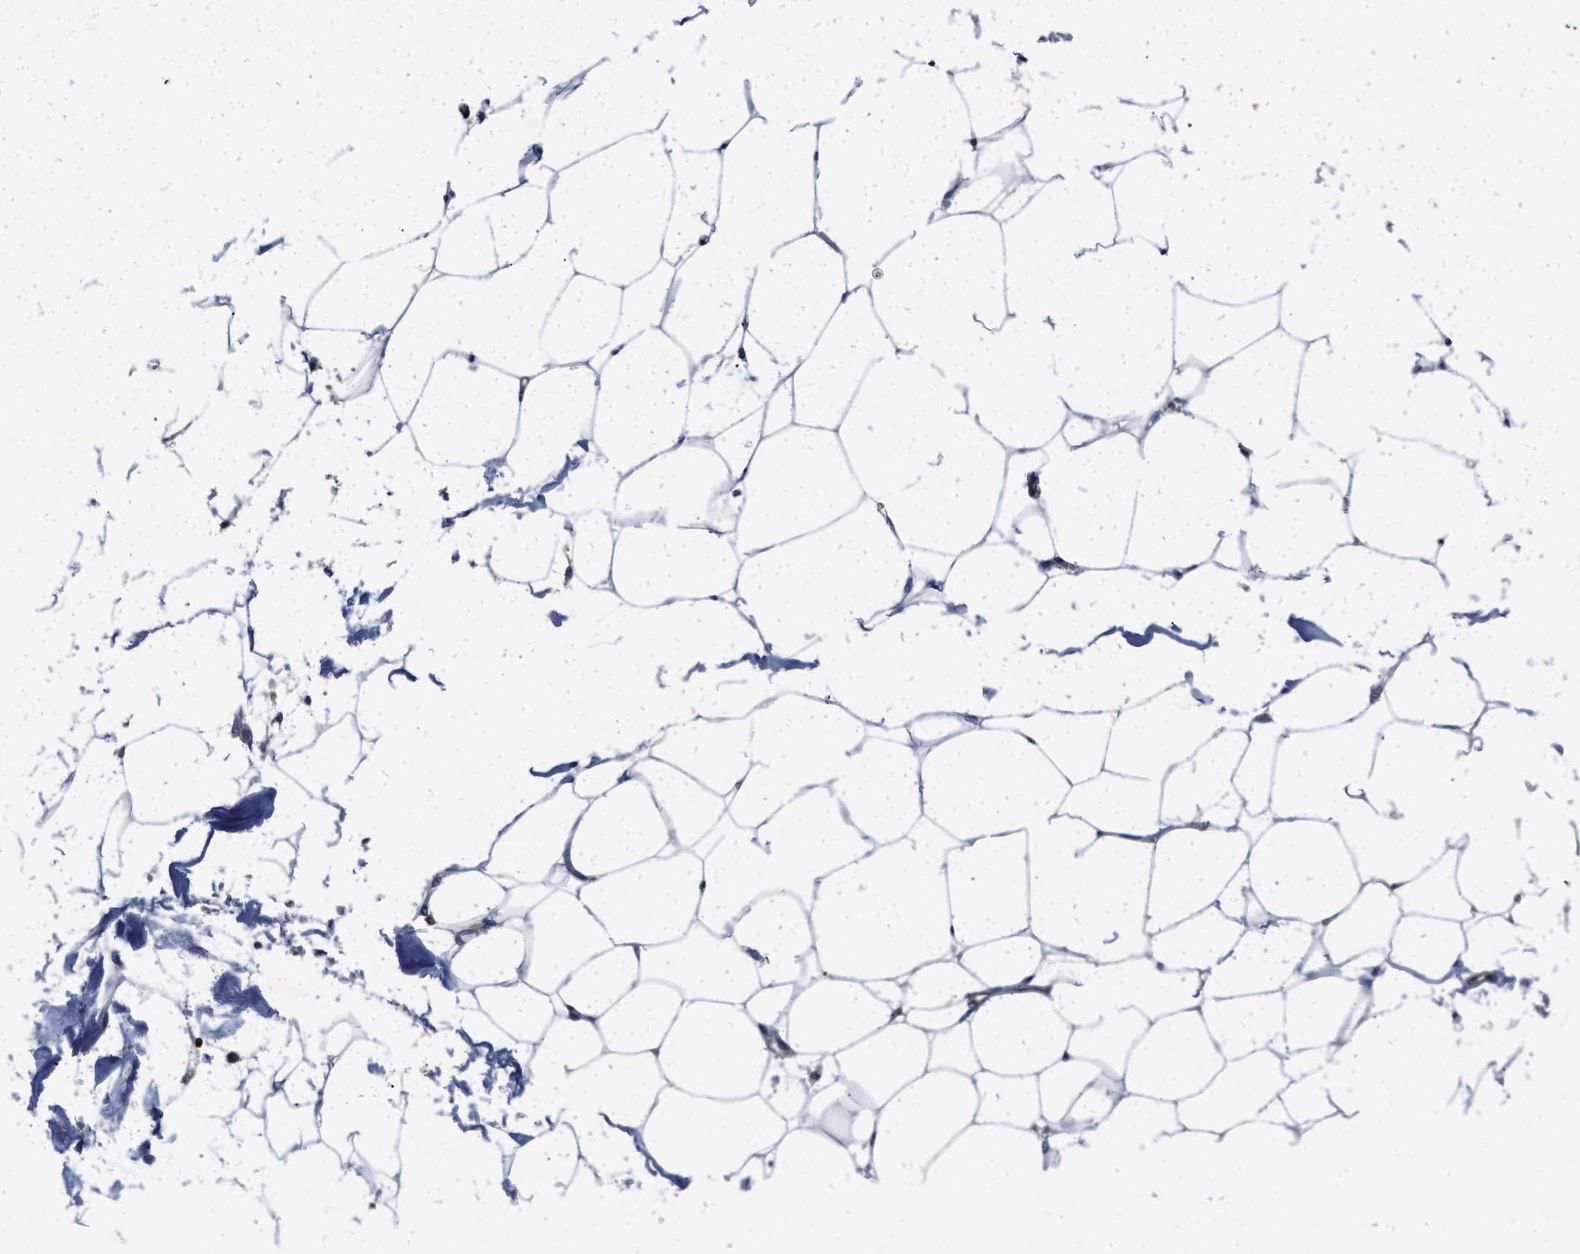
{"staining": {"intensity": "negative", "quantity": "none", "location": "none"}, "tissue": "adipose tissue", "cell_type": "Adipocytes", "image_type": "normal", "snomed": [{"axis": "morphology", "description": "Normal tissue, NOS"}, {"axis": "morphology", "description": "Adenocarcinoma, NOS"}, {"axis": "topography", "description": "Colon"}, {"axis": "topography", "description": "Peripheral nerve tissue"}], "caption": "A high-resolution image shows IHC staining of unremarkable adipose tissue, which demonstrates no significant staining in adipocytes. (DAB (3,3'-diaminobenzidine) immunohistochemistry (IHC) visualized using brightfield microscopy, high magnification).", "gene": "YARS1", "patient": {"sex": "male", "age": 14}}